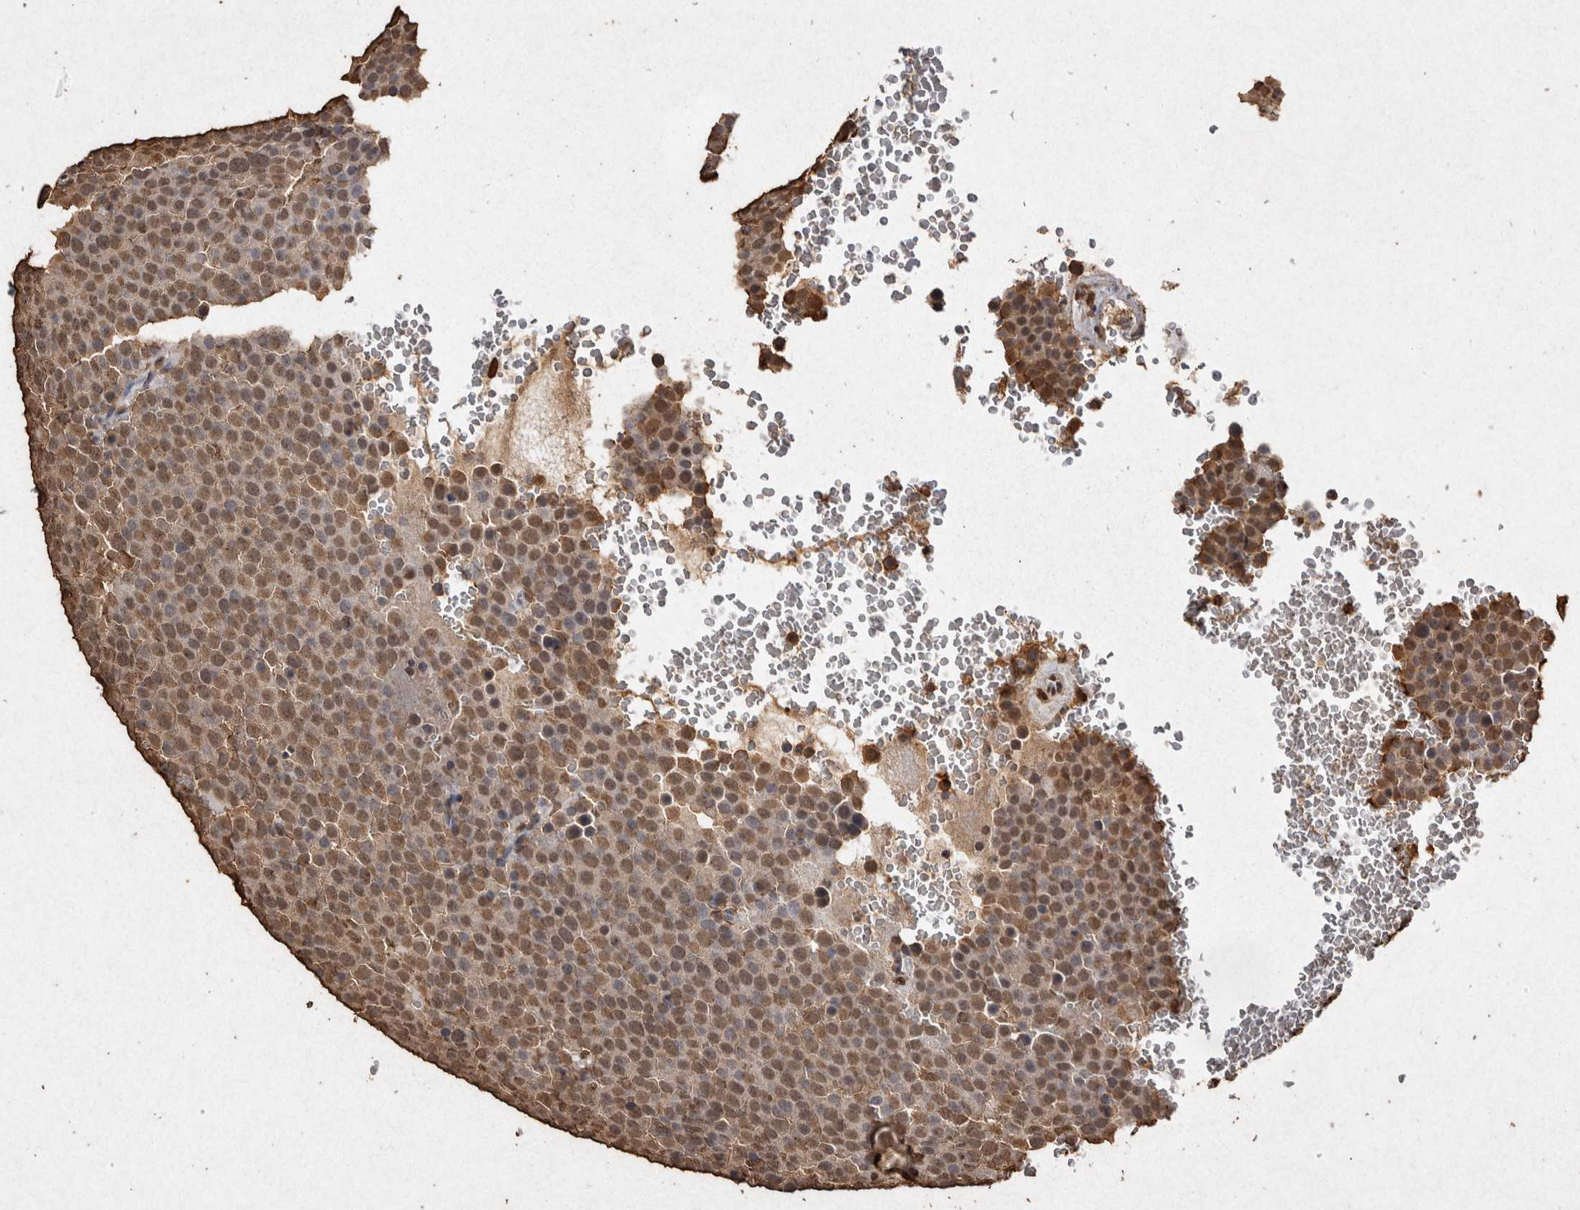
{"staining": {"intensity": "moderate", "quantity": ">75%", "location": "nuclear"}, "tissue": "testis cancer", "cell_type": "Tumor cells", "image_type": "cancer", "snomed": [{"axis": "morphology", "description": "Seminoma, NOS"}, {"axis": "topography", "description": "Testis"}], "caption": "Tumor cells reveal medium levels of moderate nuclear positivity in approximately >75% of cells in human testis cancer (seminoma).", "gene": "FSTL3", "patient": {"sex": "male", "age": 71}}